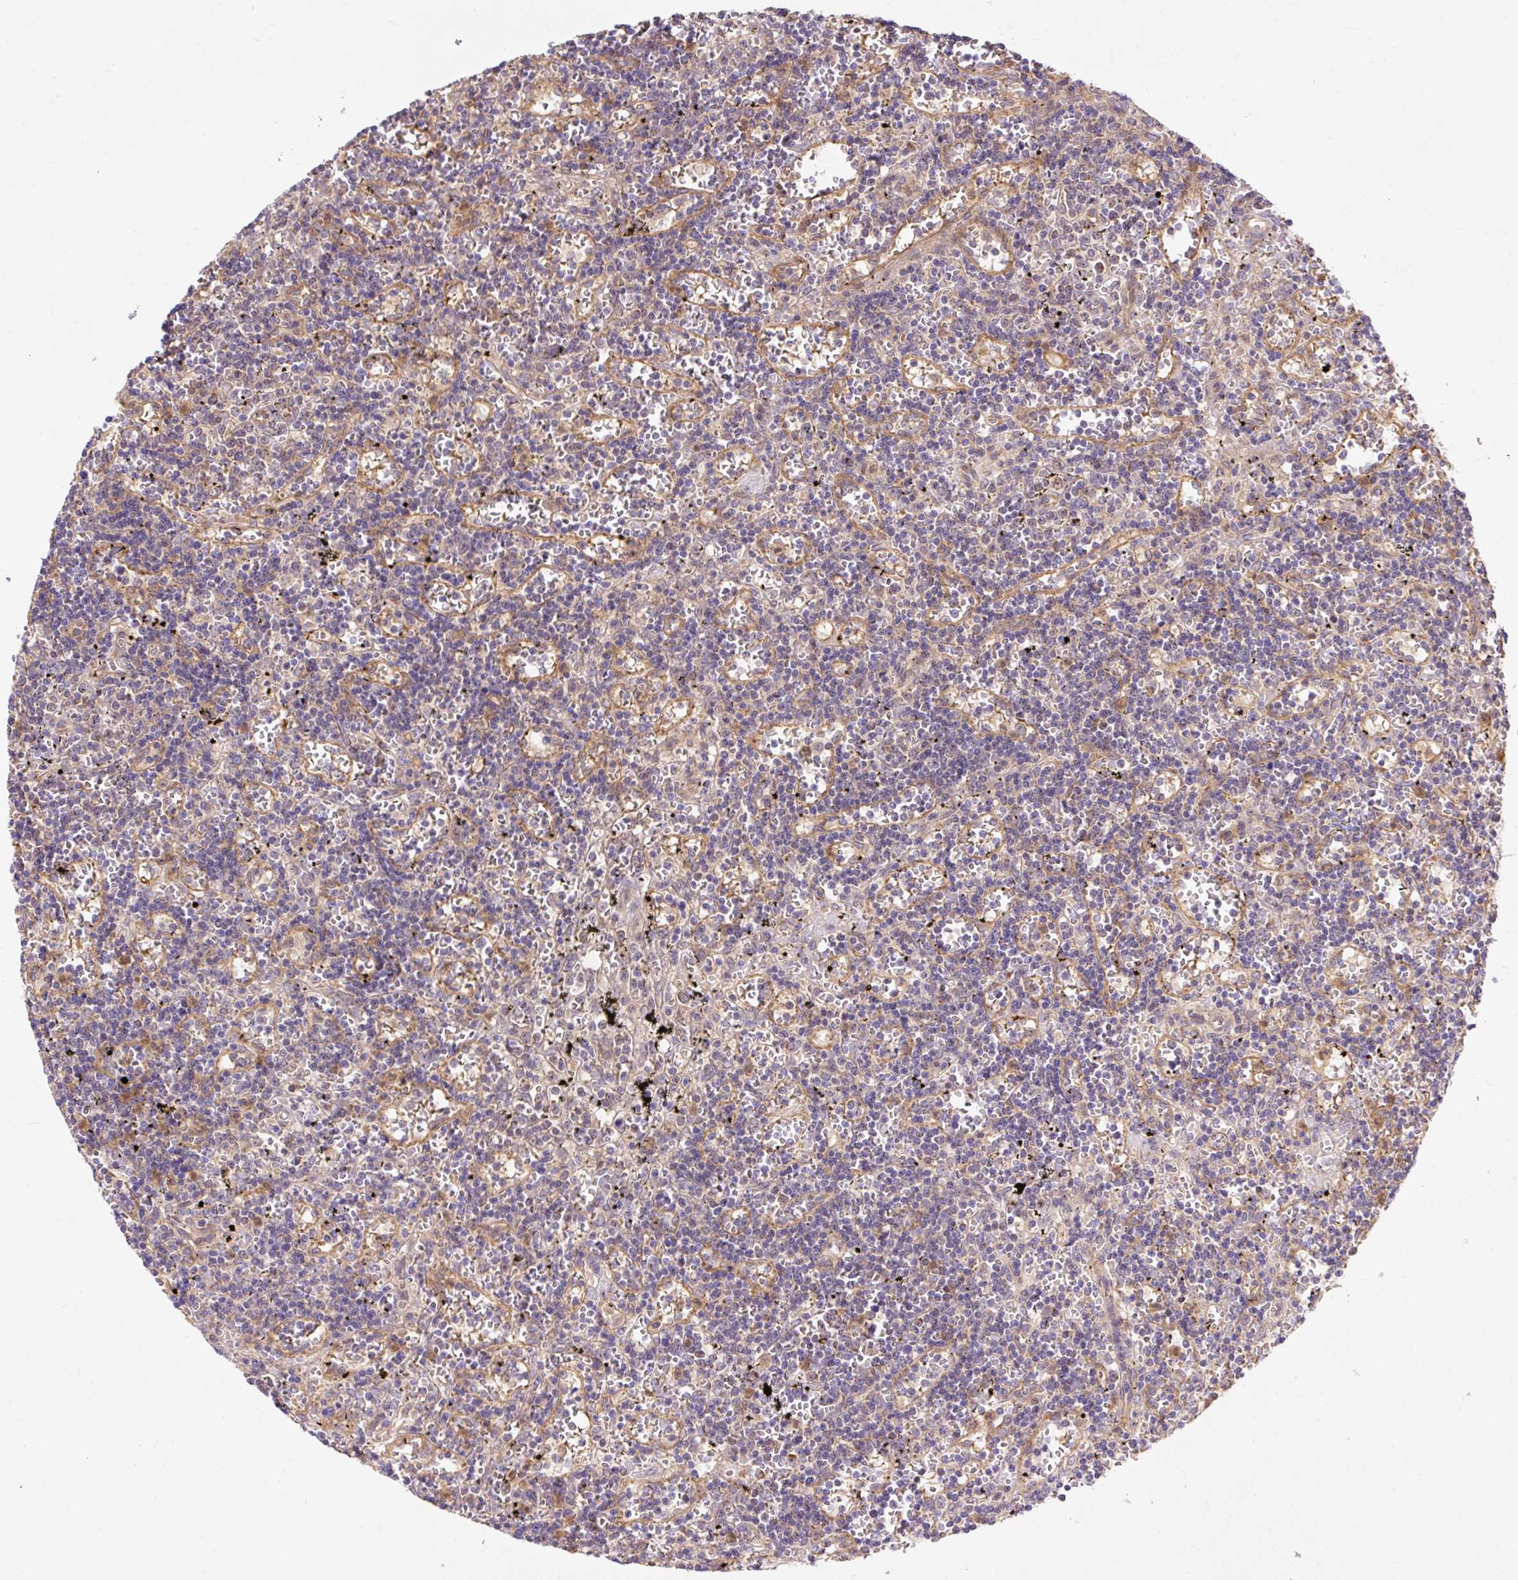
{"staining": {"intensity": "negative", "quantity": "none", "location": "none"}, "tissue": "lymphoma", "cell_type": "Tumor cells", "image_type": "cancer", "snomed": [{"axis": "morphology", "description": "Malignant lymphoma, non-Hodgkin's type, Low grade"}, {"axis": "topography", "description": "Spleen"}], "caption": "A high-resolution micrograph shows immunohistochemistry staining of low-grade malignant lymphoma, non-Hodgkin's type, which shows no significant positivity in tumor cells. Brightfield microscopy of immunohistochemistry (IHC) stained with DAB (brown) and hematoxylin (blue), captured at high magnification.", "gene": "TRIAP1", "patient": {"sex": "male", "age": 60}}